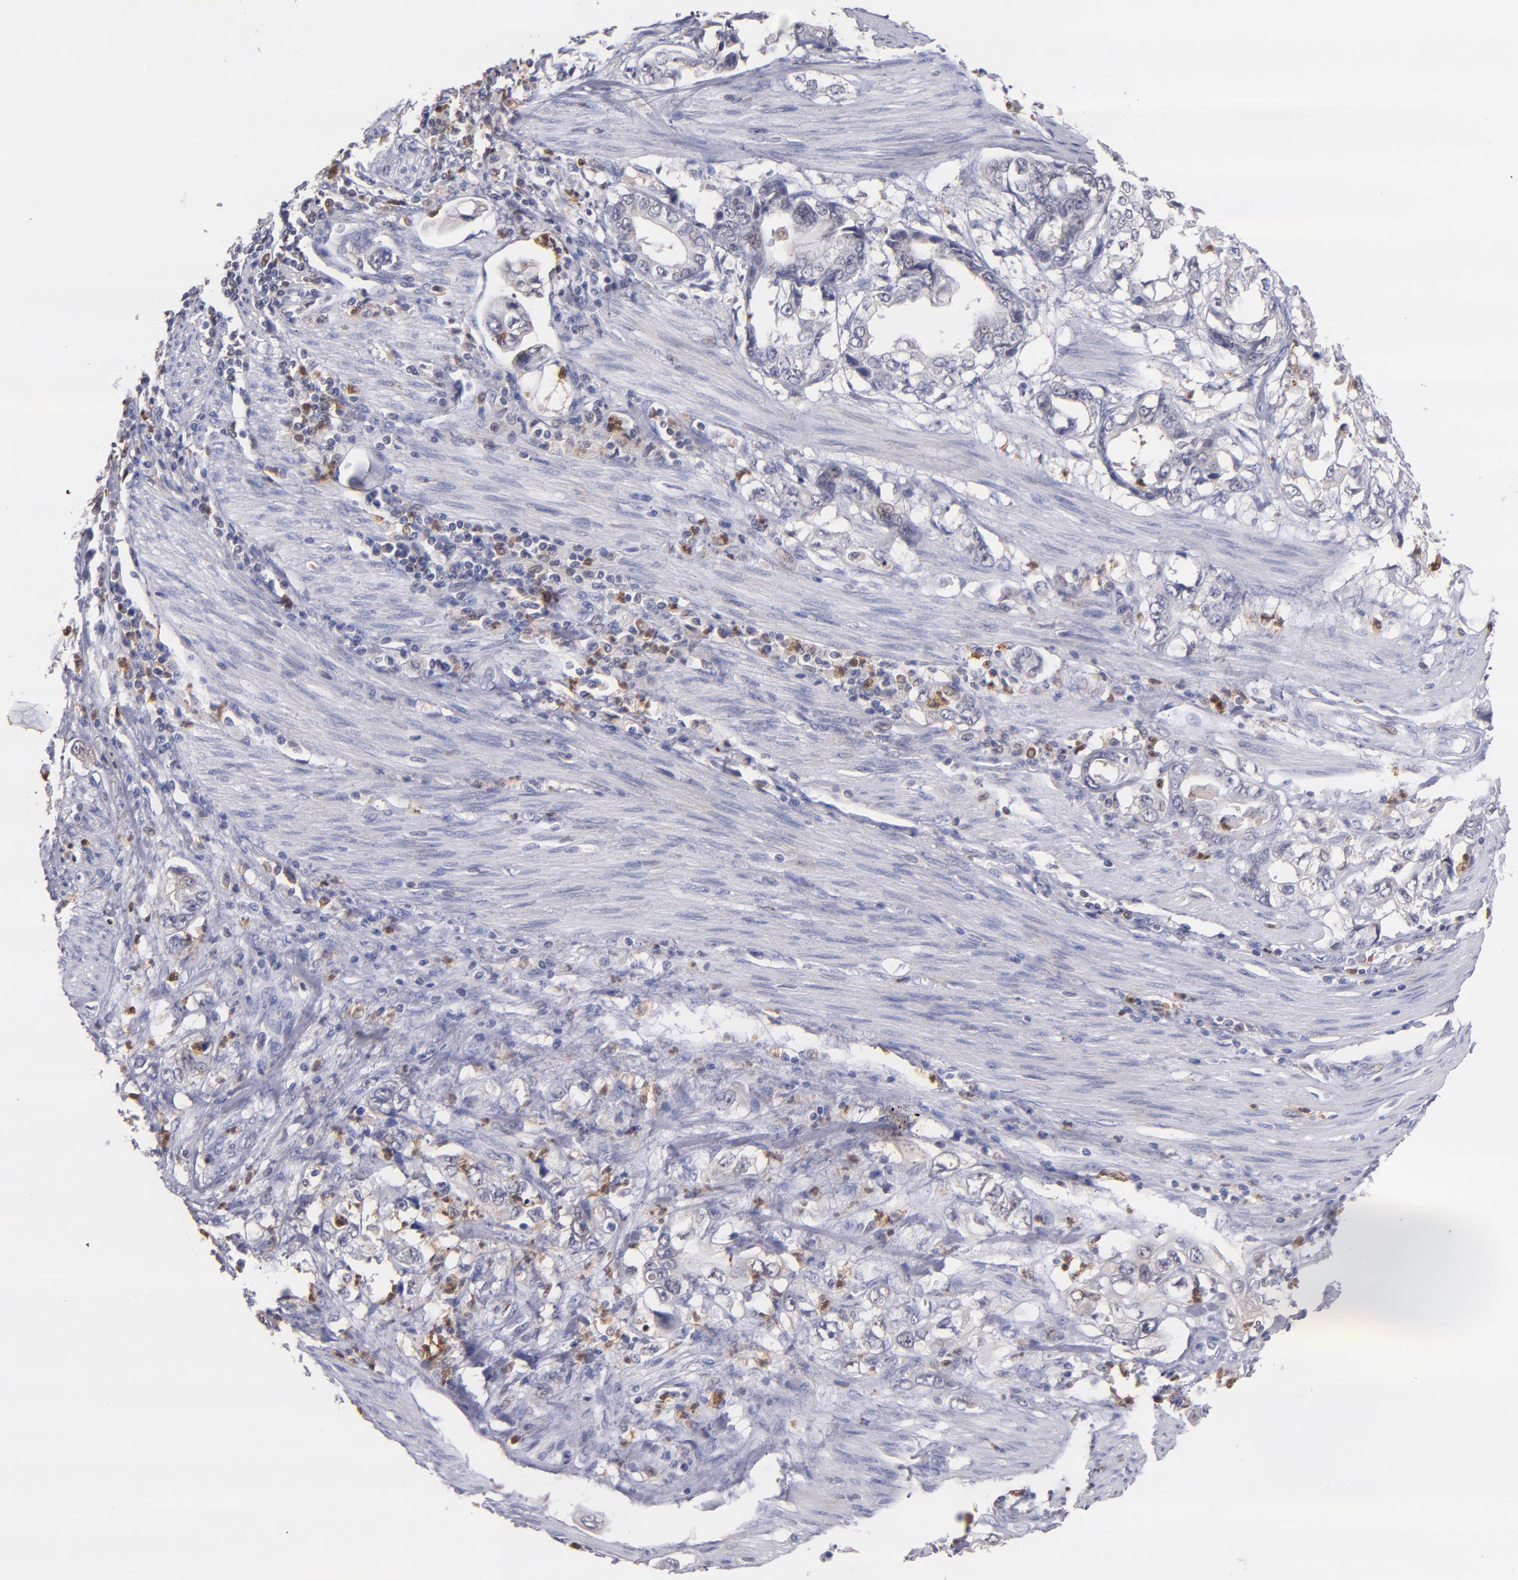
{"staining": {"intensity": "negative", "quantity": "none", "location": "none"}, "tissue": "stomach cancer", "cell_type": "Tumor cells", "image_type": "cancer", "snomed": [{"axis": "morphology", "description": "Adenocarcinoma, NOS"}, {"axis": "topography", "description": "Pancreas"}, {"axis": "topography", "description": "Stomach, upper"}], "caption": "Immunohistochemical staining of stomach cancer (adenocarcinoma) shows no significant positivity in tumor cells.", "gene": "PRKCD", "patient": {"sex": "male", "age": 77}}